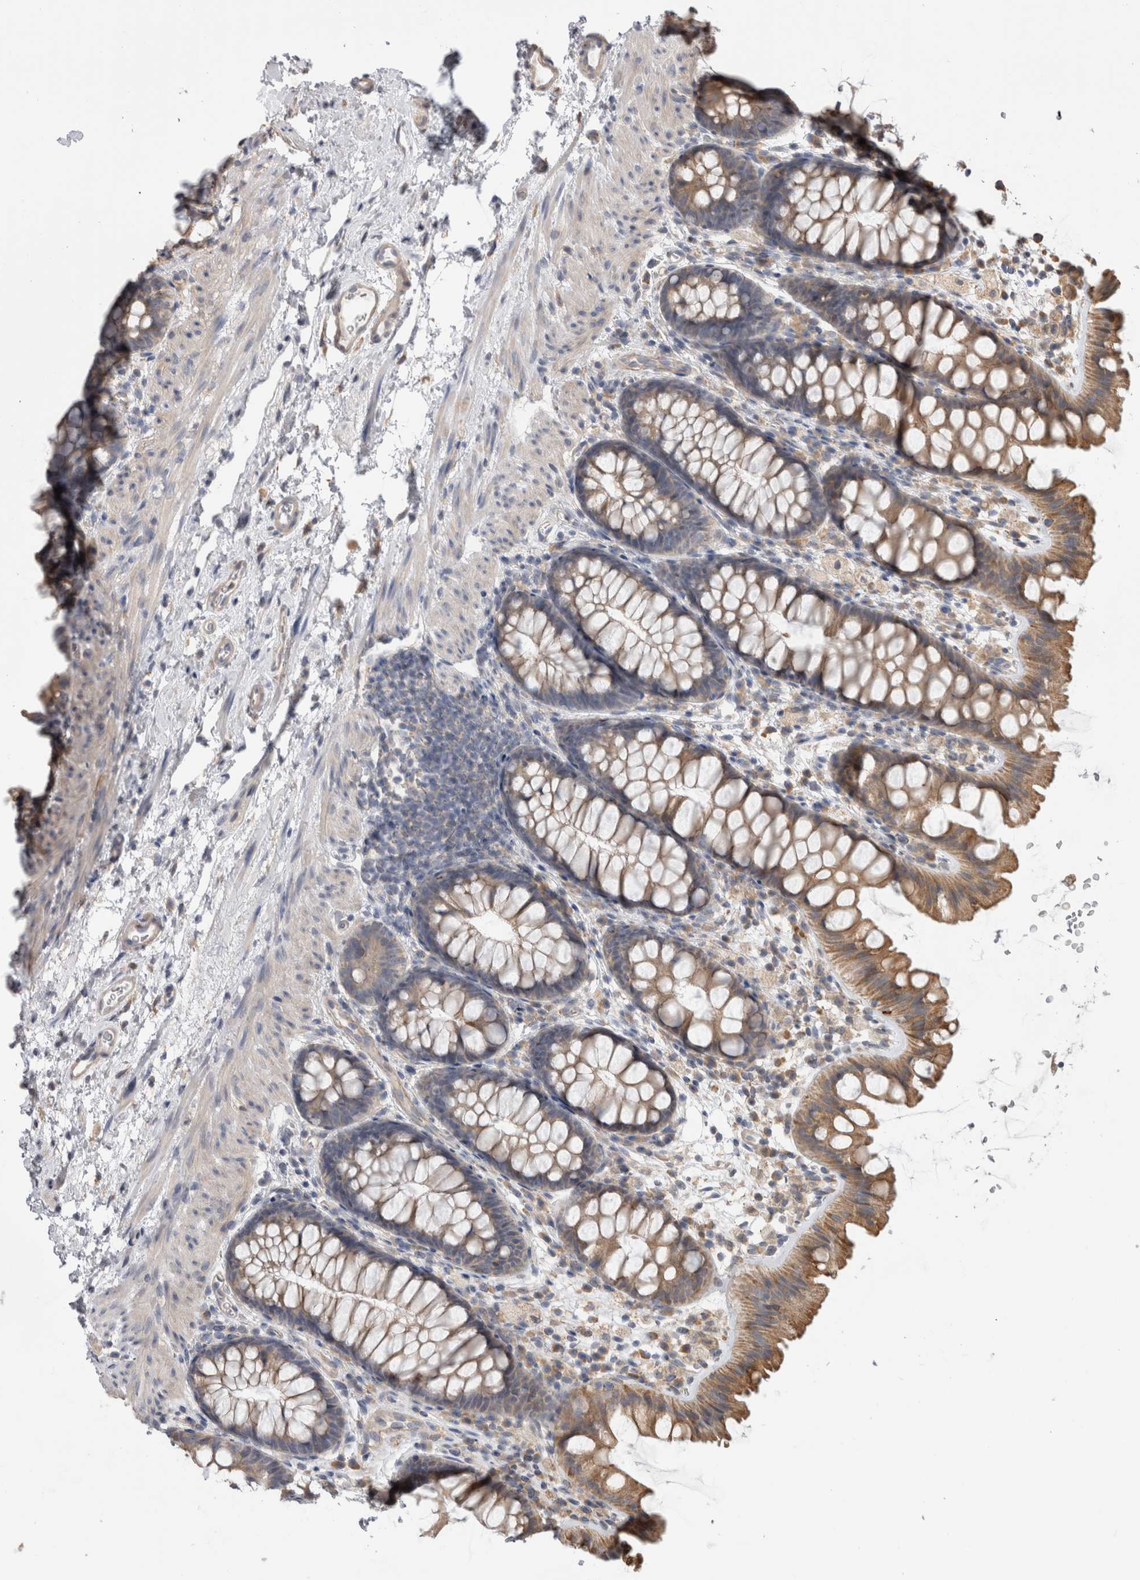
{"staining": {"intensity": "weak", "quantity": "25%-75%", "location": "cytoplasmic/membranous"}, "tissue": "colon", "cell_type": "Endothelial cells", "image_type": "normal", "snomed": [{"axis": "morphology", "description": "Normal tissue, NOS"}, {"axis": "topography", "description": "Colon"}], "caption": "A high-resolution histopathology image shows immunohistochemistry (IHC) staining of benign colon, which reveals weak cytoplasmic/membranous positivity in approximately 25%-75% of endothelial cells.", "gene": "SMAP2", "patient": {"sex": "female", "age": 62}}